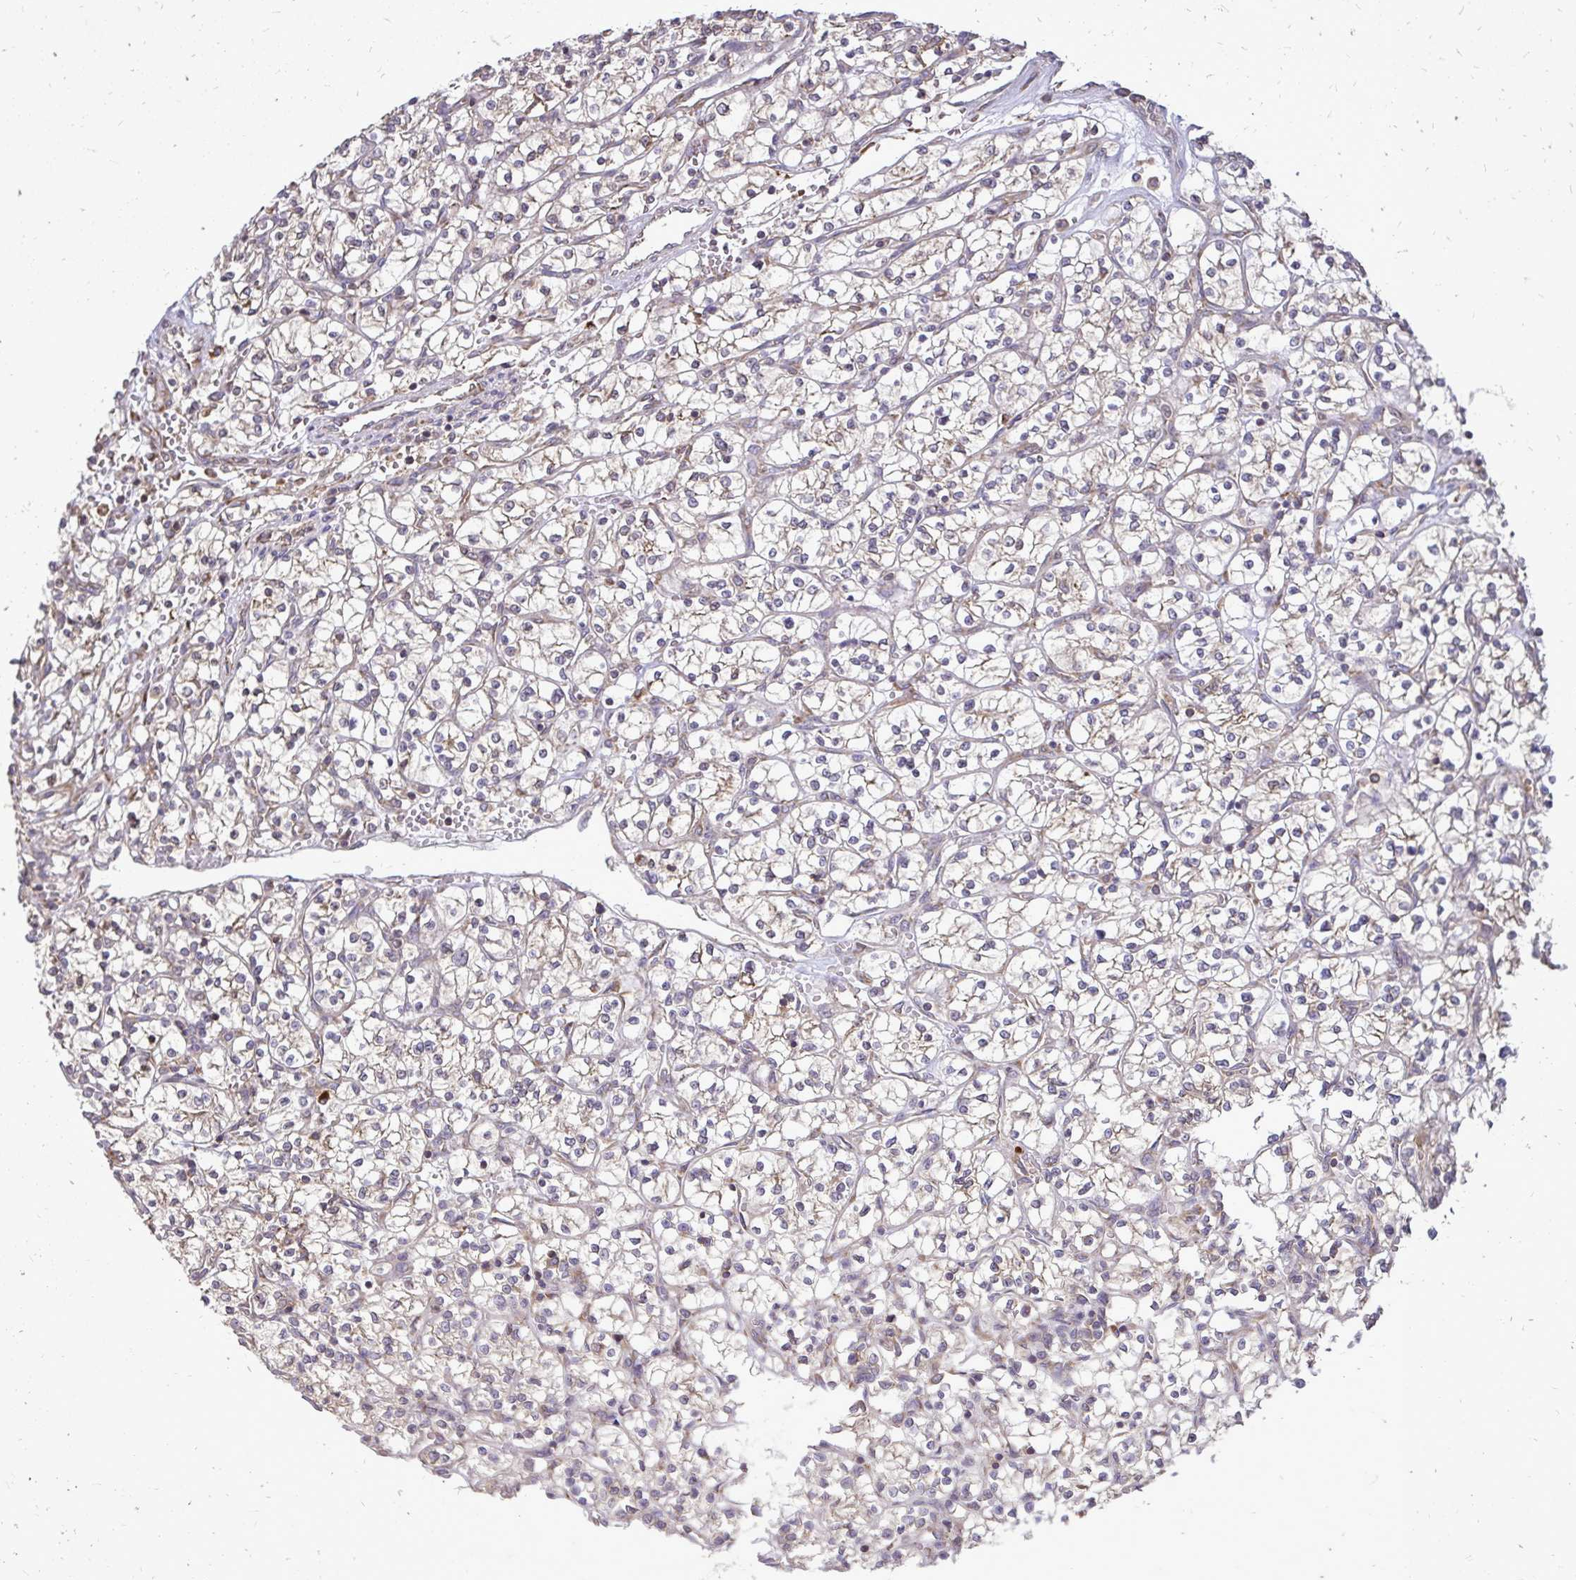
{"staining": {"intensity": "weak", "quantity": "25%-75%", "location": "cytoplasmic/membranous"}, "tissue": "renal cancer", "cell_type": "Tumor cells", "image_type": "cancer", "snomed": [{"axis": "morphology", "description": "Adenocarcinoma, NOS"}, {"axis": "topography", "description": "Kidney"}], "caption": "Immunohistochemical staining of renal cancer (adenocarcinoma) demonstrates weak cytoplasmic/membranous protein positivity in about 25%-75% of tumor cells.", "gene": "RPS3", "patient": {"sex": "female", "age": 64}}